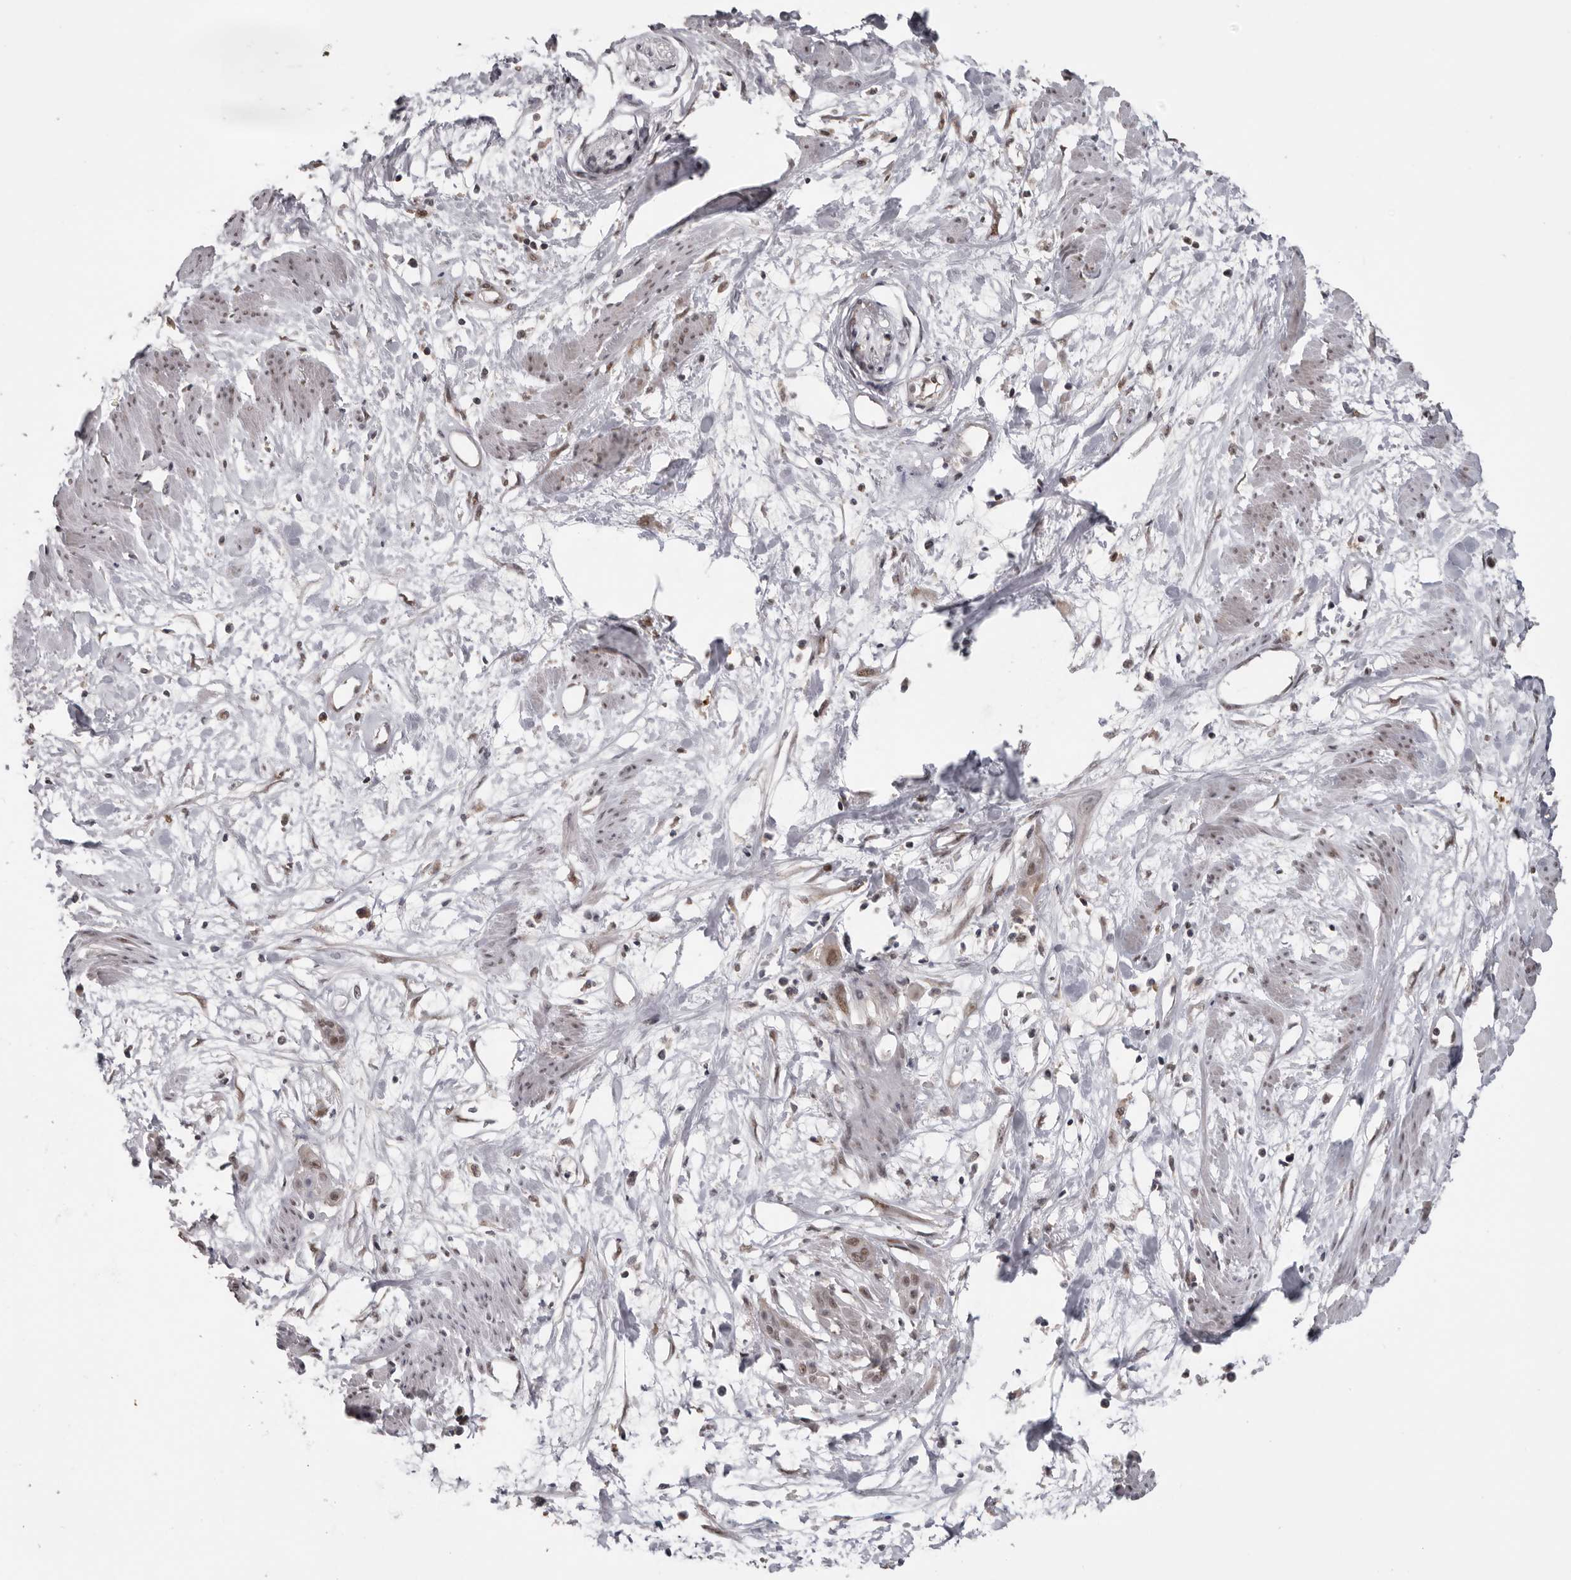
{"staining": {"intensity": "moderate", "quantity": ">75%", "location": "nuclear"}, "tissue": "cervical cancer", "cell_type": "Tumor cells", "image_type": "cancer", "snomed": [{"axis": "morphology", "description": "Squamous cell carcinoma, NOS"}, {"axis": "topography", "description": "Cervix"}], "caption": "Moderate nuclear positivity is present in approximately >75% of tumor cells in cervical squamous cell carcinoma.", "gene": "MOGAT2", "patient": {"sex": "female", "age": 57}}